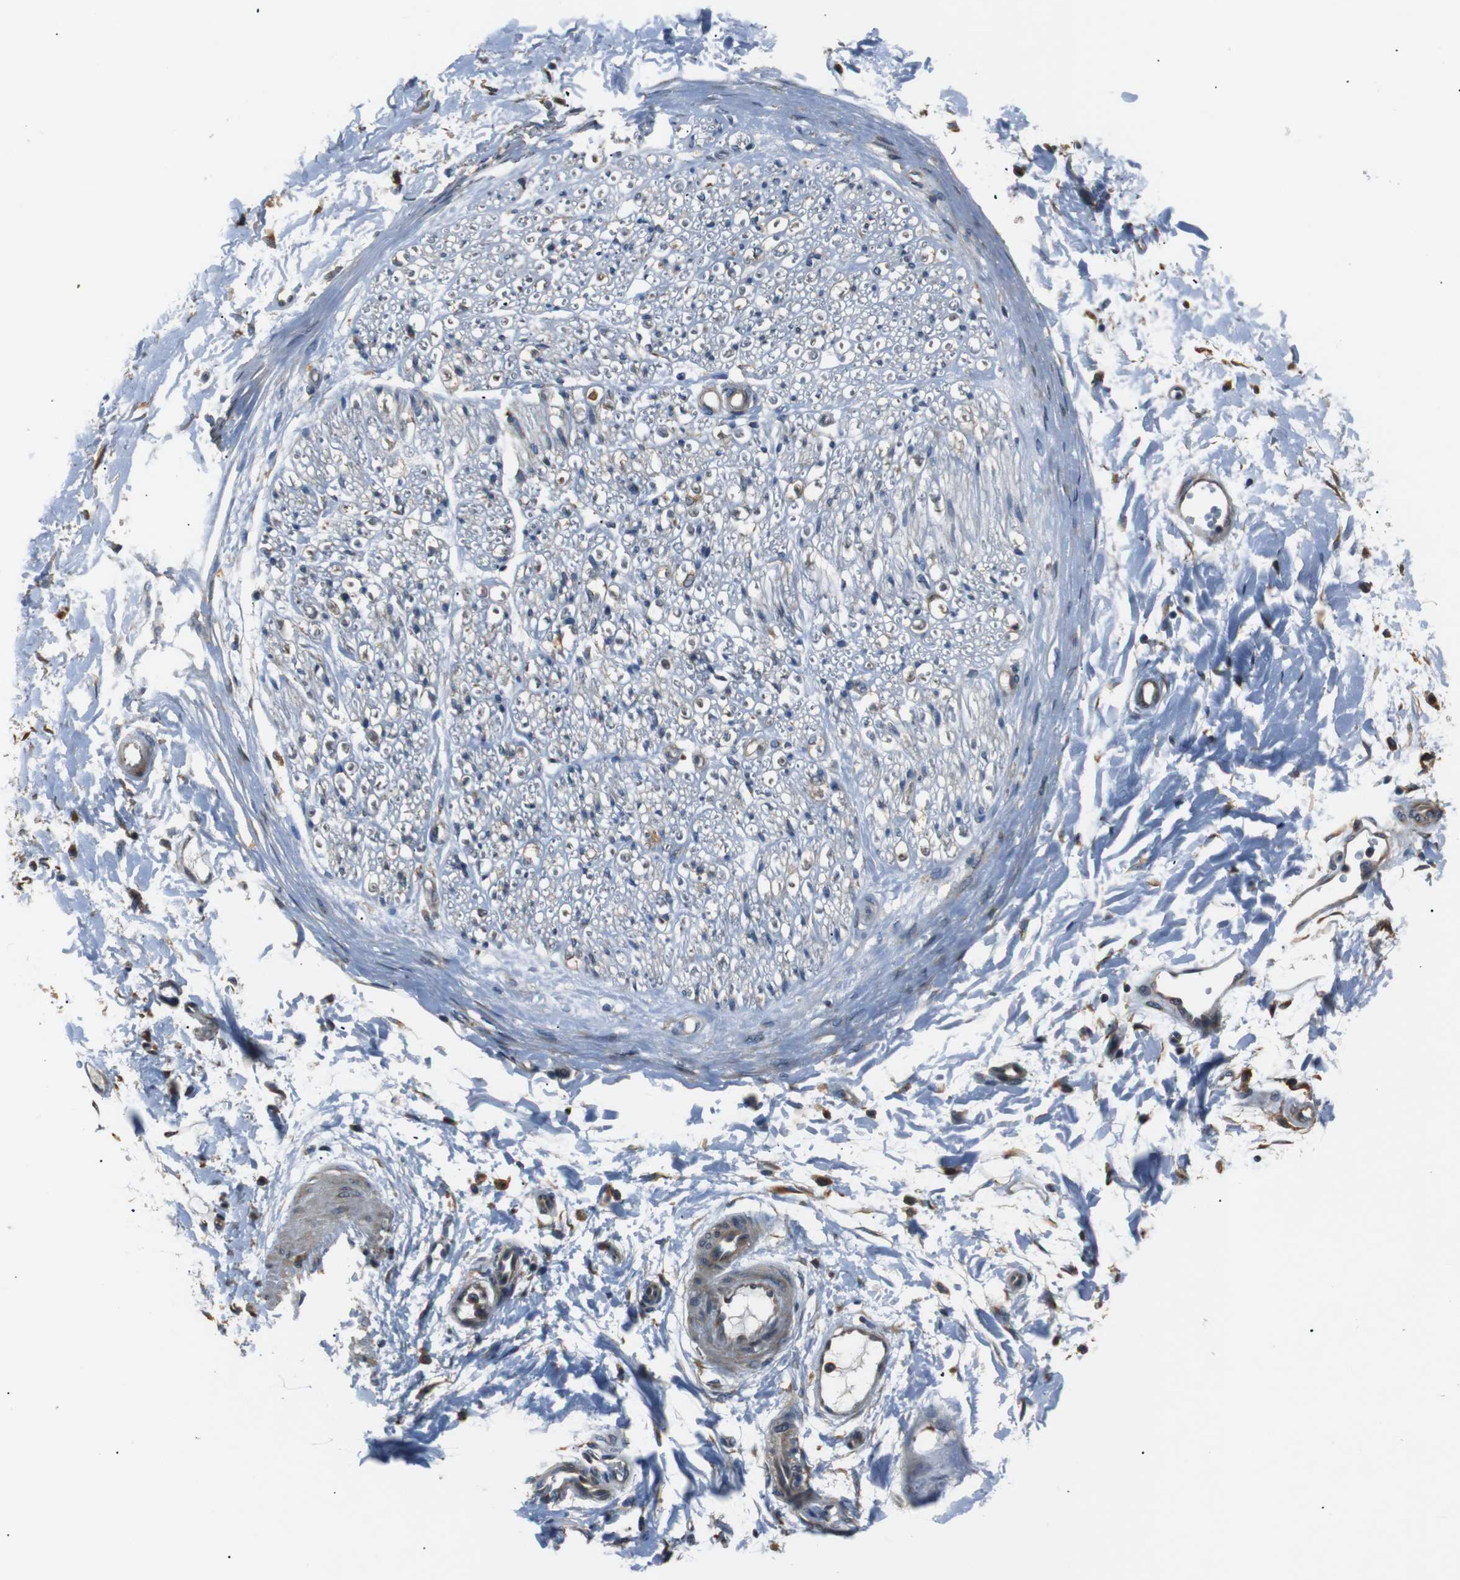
{"staining": {"intensity": "negative", "quantity": "none", "location": "none"}, "tissue": "adipose tissue", "cell_type": "Adipocytes", "image_type": "normal", "snomed": [{"axis": "morphology", "description": "Normal tissue, NOS"}, {"axis": "morphology", "description": "Squamous cell carcinoma, NOS"}, {"axis": "topography", "description": "Skin"}, {"axis": "topography", "description": "Peripheral nerve tissue"}], "caption": "The image reveals no staining of adipocytes in unremarkable adipose tissue.", "gene": "TMED2", "patient": {"sex": "male", "age": 83}}